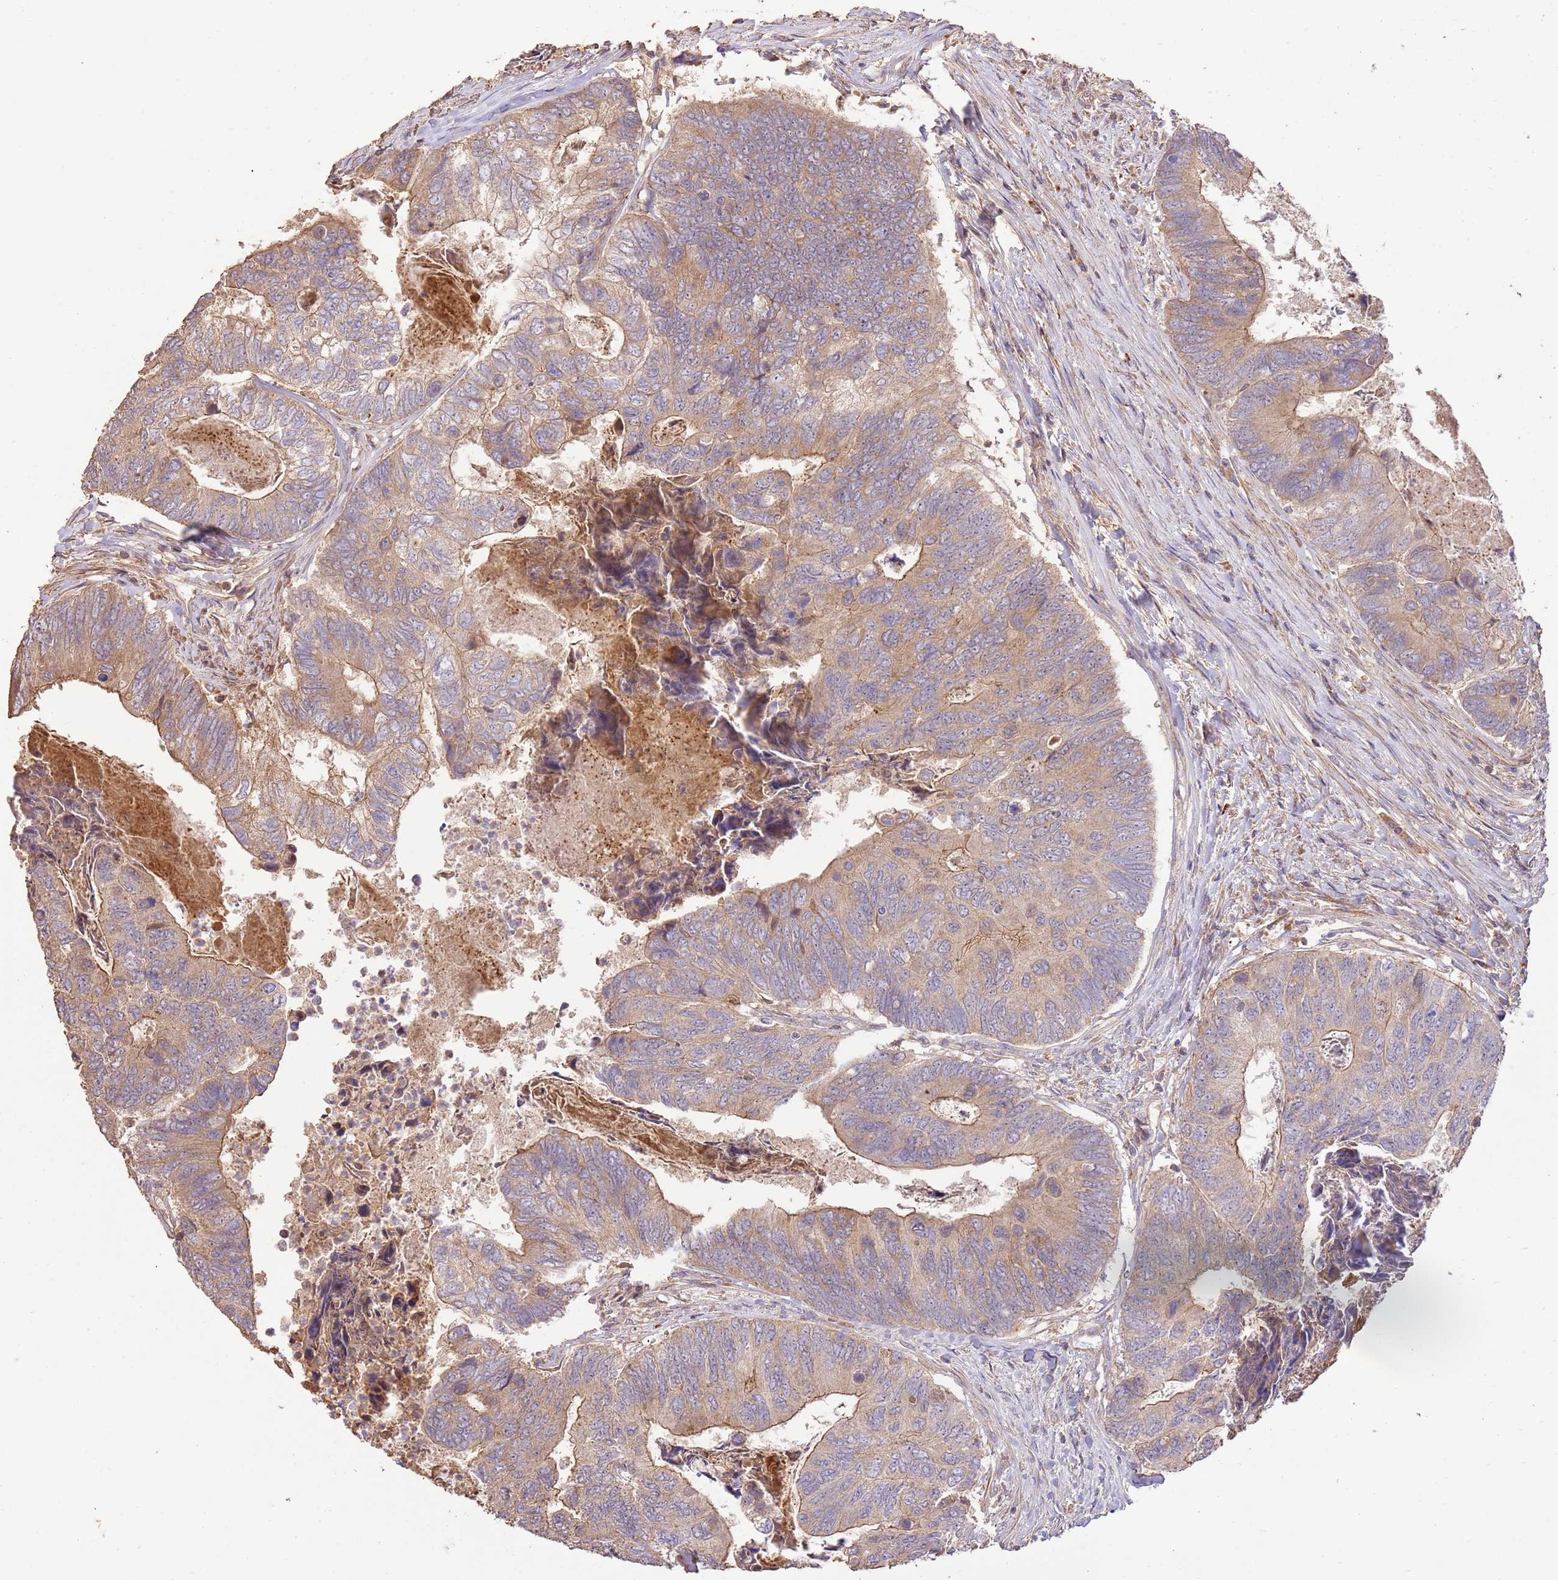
{"staining": {"intensity": "moderate", "quantity": "25%-75%", "location": "cytoplasmic/membranous"}, "tissue": "colorectal cancer", "cell_type": "Tumor cells", "image_type": "cancer", "snomed": [{"axis": "morphology", "description": "Adenocarcinoma, NOS"}, {"axis": "topography", "description": "Colon"}], "caption": "Immunohistochemistry (IHC) photomicrograph of neoplastic tissue: colorectal cancer stained using immunohistochemistry (IHC) demonstrates medium levels of moderate protein expression localized specifically in the cytoplasmic/membranous of tumor cells, appearing as a cytoplasmic/membranous brown color.", "gene": "CEP55", "patient": {"sex": "female", "age": 67}}